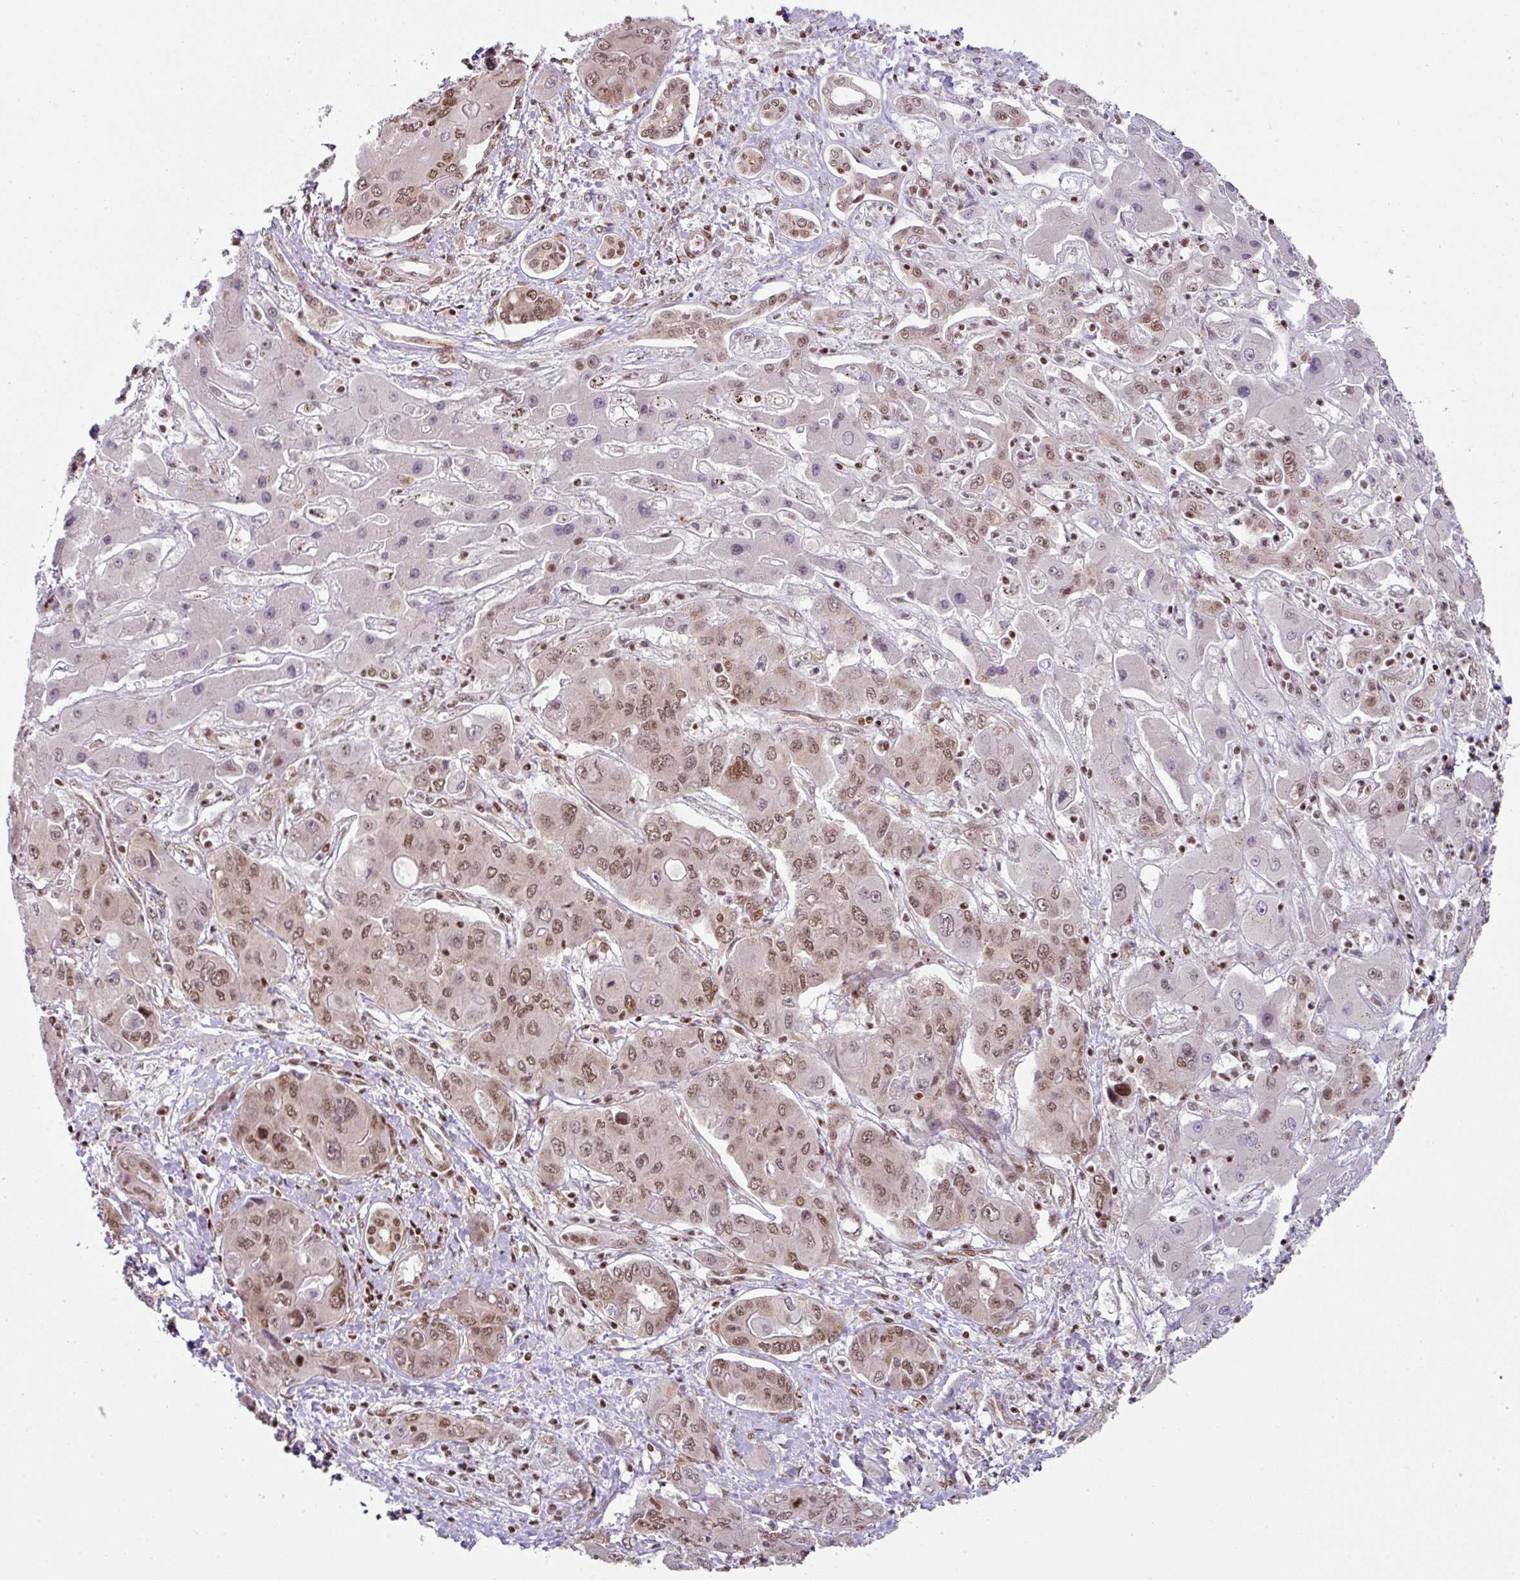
{"staining": {"intensity": "moderate", "quantity": ">75%", "location": "nuclear"}, "tissue": "liver cancer", "cell_type": "Tumor cells", "image_type": "cancer", "snomed": [{"axis": "morphology", "description": "Cholangiocarcinoma"}, {"axis": "topography", "description": "Liver"}], "caption": "Immunohistochemistry of liver cancer shows medium levels of moderate nuclear expression in approximately >75% of tumor cells.", "gene": "NFYA", "patient": {"sex": "male", "age": 67}}